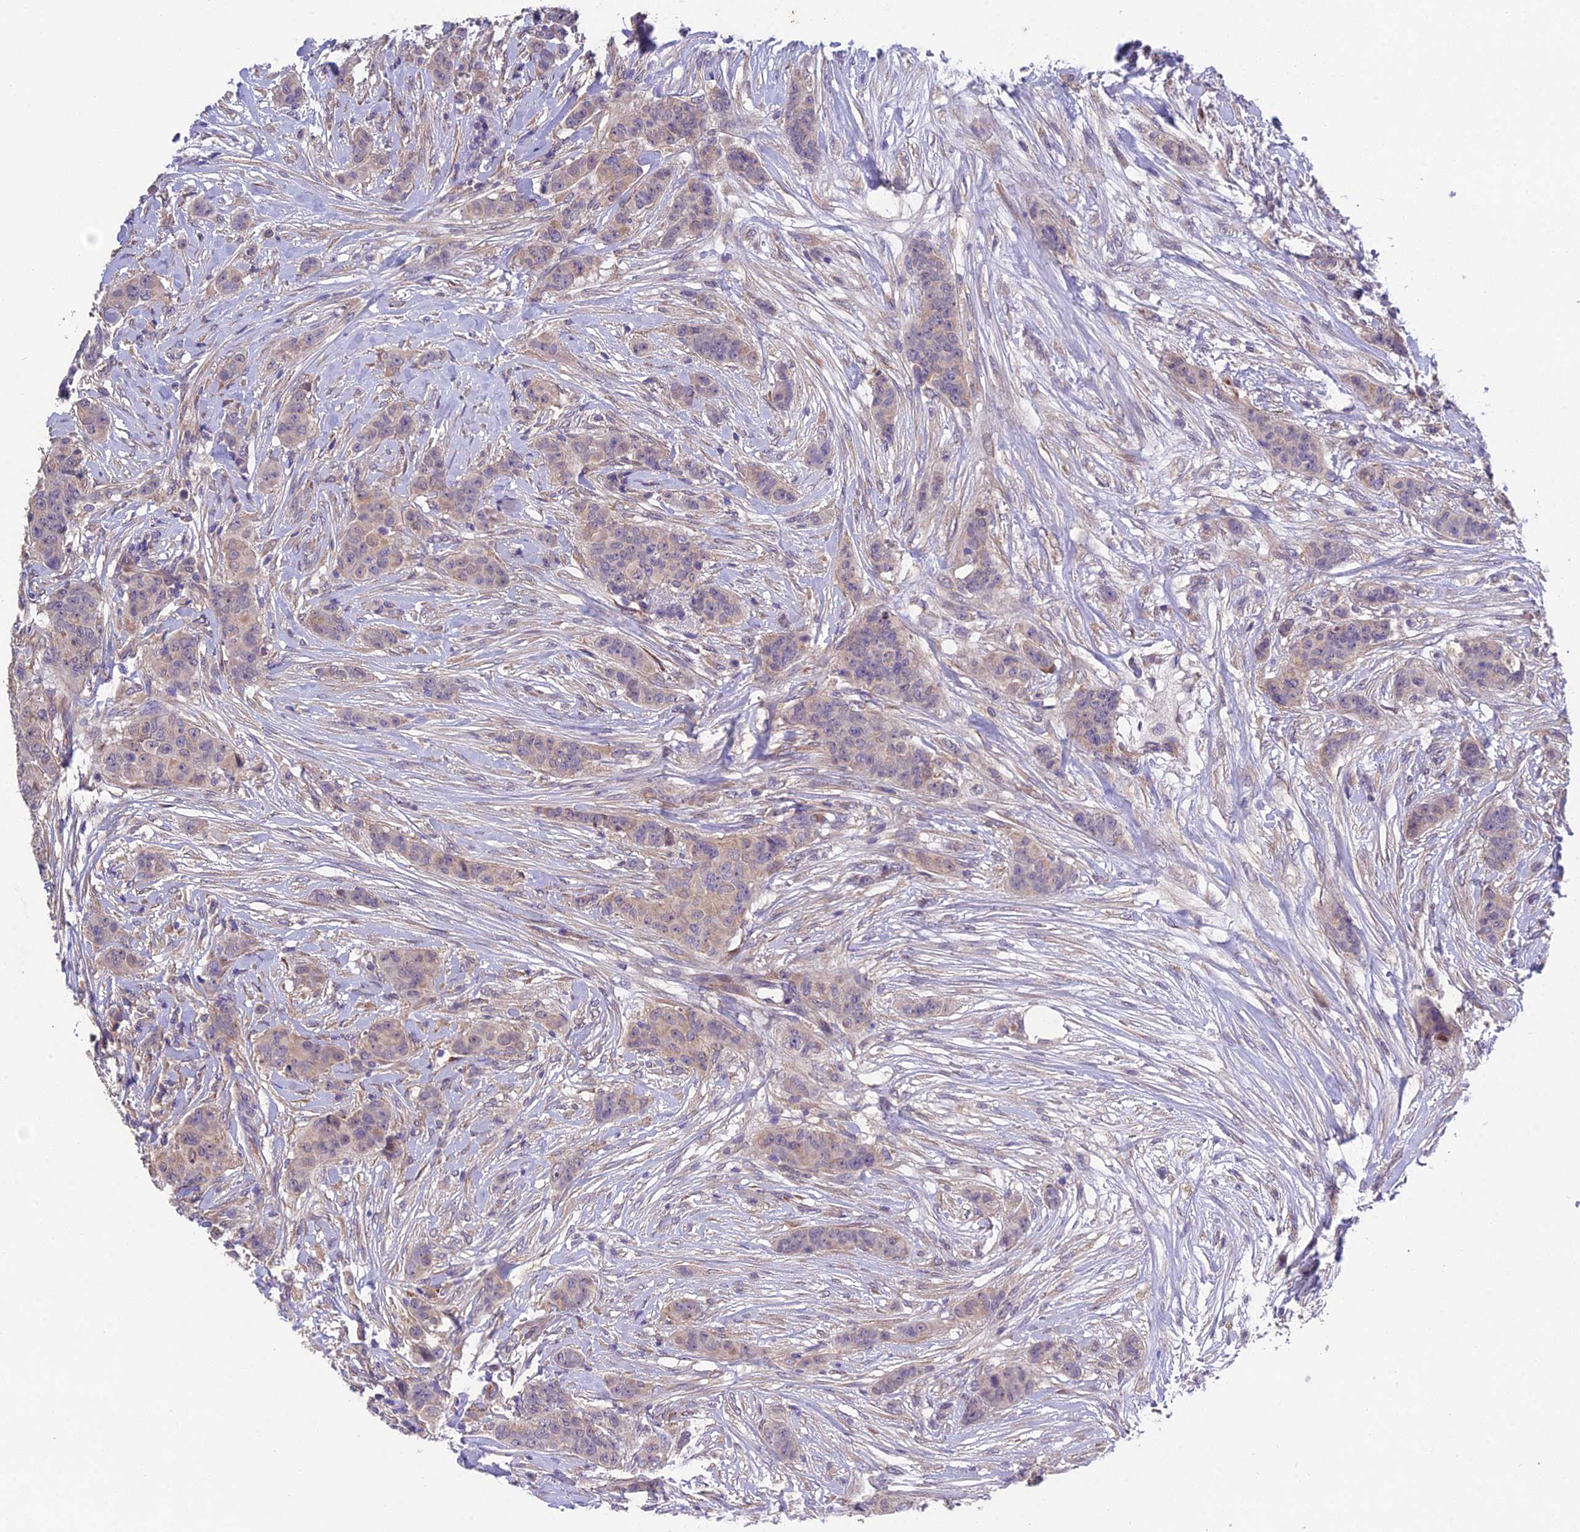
{"staining": {"intensity": "negative", "quantity": "none", "location": "none"}, "tissue": "breast cancer", "cell_type": "Tumor cells", "image_type": "cancer", "snomed": [{"axis": "morphology", "description": "Duct carcinoma"}, {"axis": "topography", "description": "Breast"}], "caption": "Immunohistochemical staining of human breast cancer displays no significant staining in tumor cells.", "gene": "PUS10", "patient": {"sex": "female", "age": 40}}